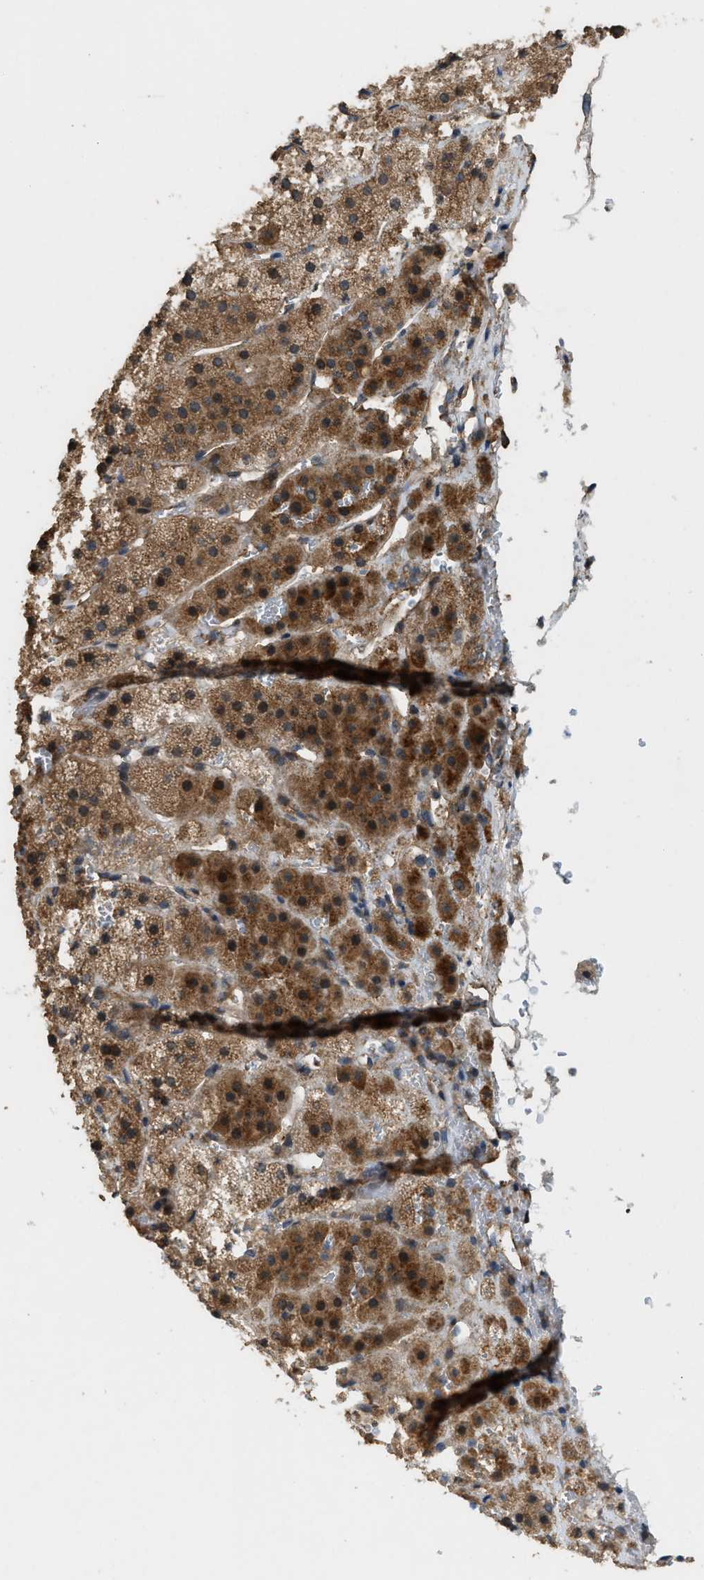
{"staining": {"intensity": "moderate", "quantity": ">75%", "location": "cytoplasmic/membranous"}, "tissue": "adrenal gland", "cell_type": "Glandular cells", "image_type": "normal", "snomed": [{"axis": "morphology", "description": "Normal tissue, NOS"}, {"axis": "topography", "description": "Adrenal gland"}], "caption": "Immunohistochemical staining of unremarkable human adrenal gland reveals >75% levels of moderate cytoplasmic/membranous protein staining in about >75% of glandular cells.", "gene": "ARHGEF5", "patient": {"sex": "female", "age": 44}}